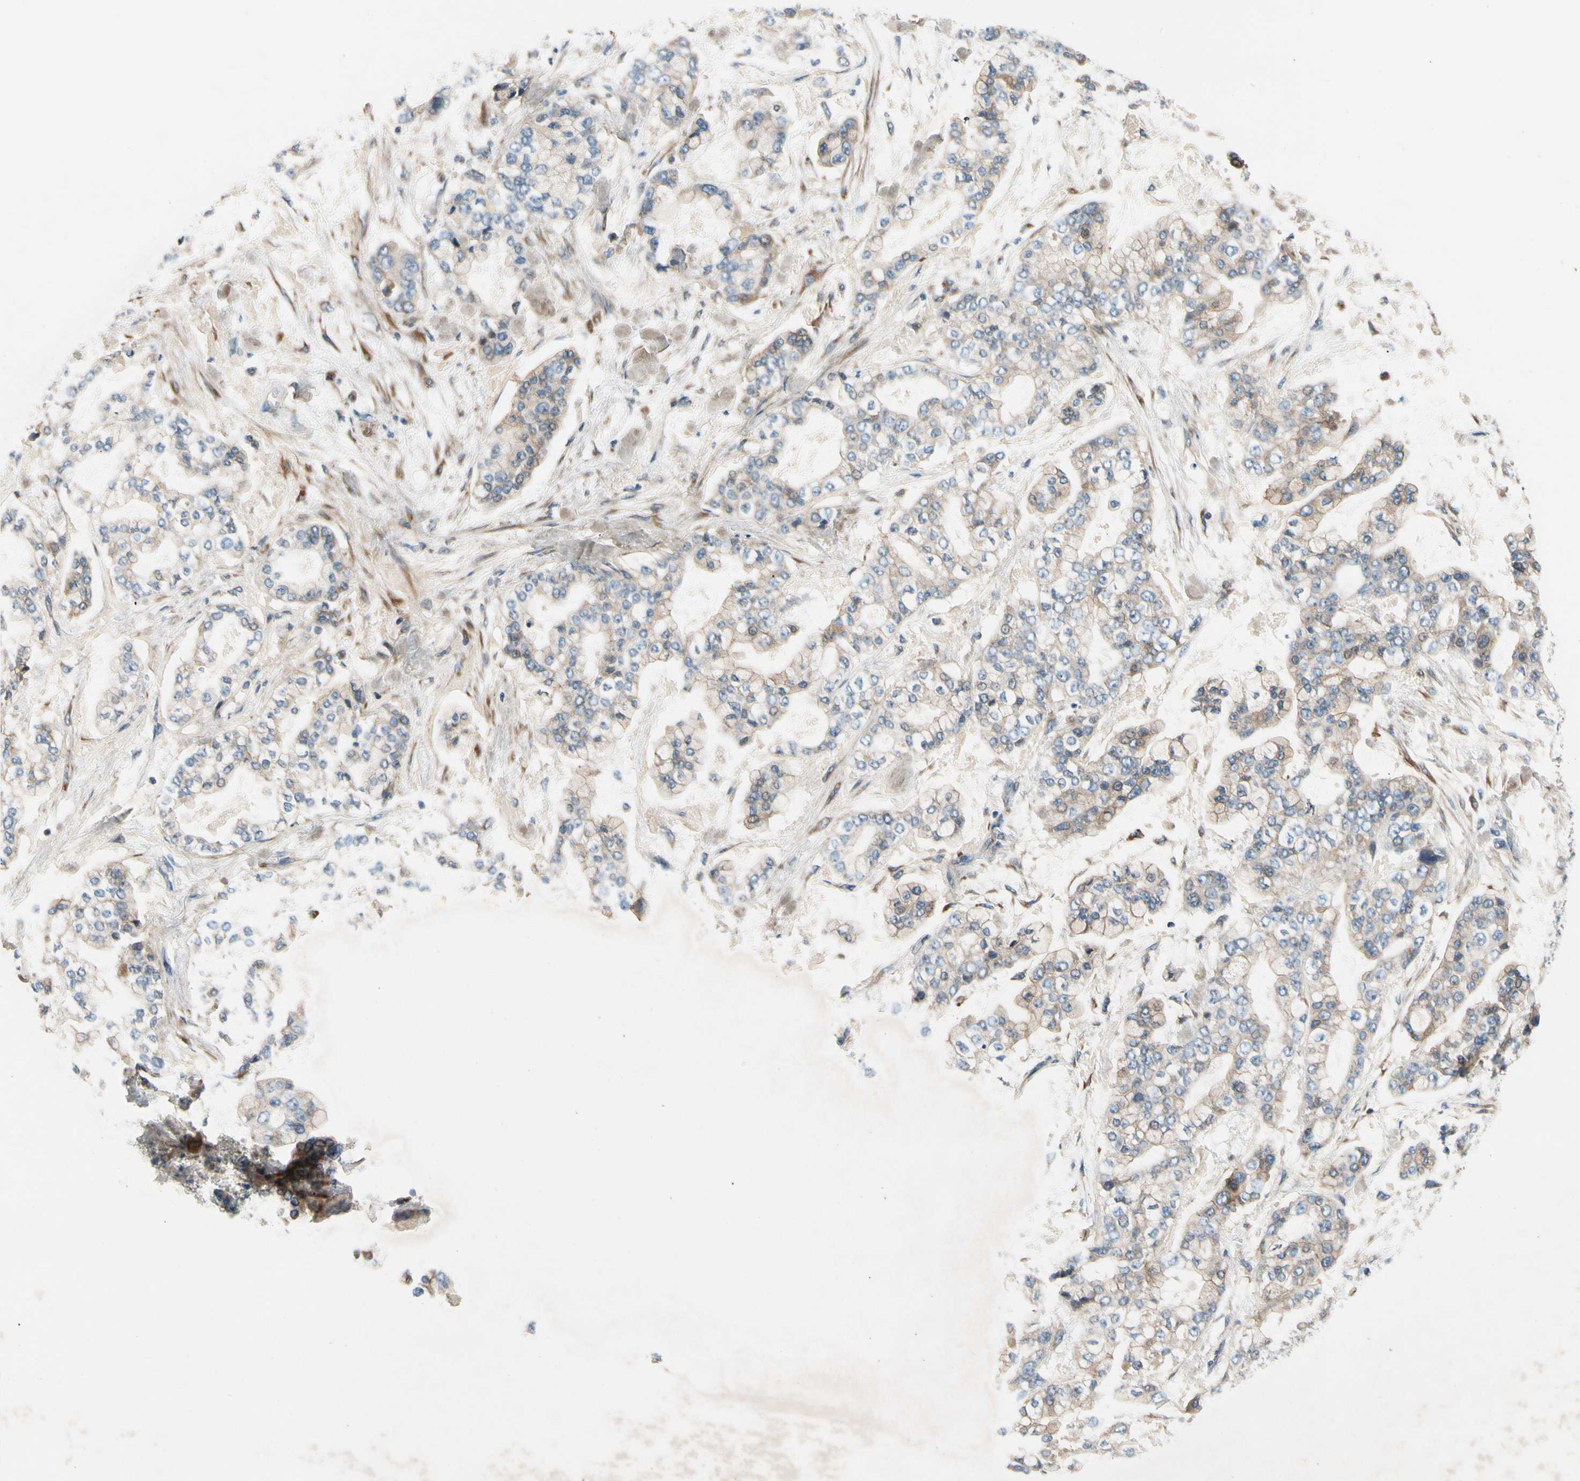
{"staining": {"intensity": "moderate", "quantity": ">75%", "location": "cytoplasmic/membranous"}, "tissue": "stomach cancer", "cell_type": "Tumor cells", "image_type": "cancer", "snomed": [{"axis": "morphology", "description": "Normal tissue, NOS"}, {"axis": "morphology", "description": "Adenocarcinoma, NOS"}, {"axis": "topography", "description": "Stomach, upper"}, {"axis": "topography", "description": "Stomach"}], "caption": "Human stomach adenocarcinoma stained with a protein marker shows moderate staining in tumor cells.", "gene": "MST1R", "patient": {"sex": "male", "age": 76}}